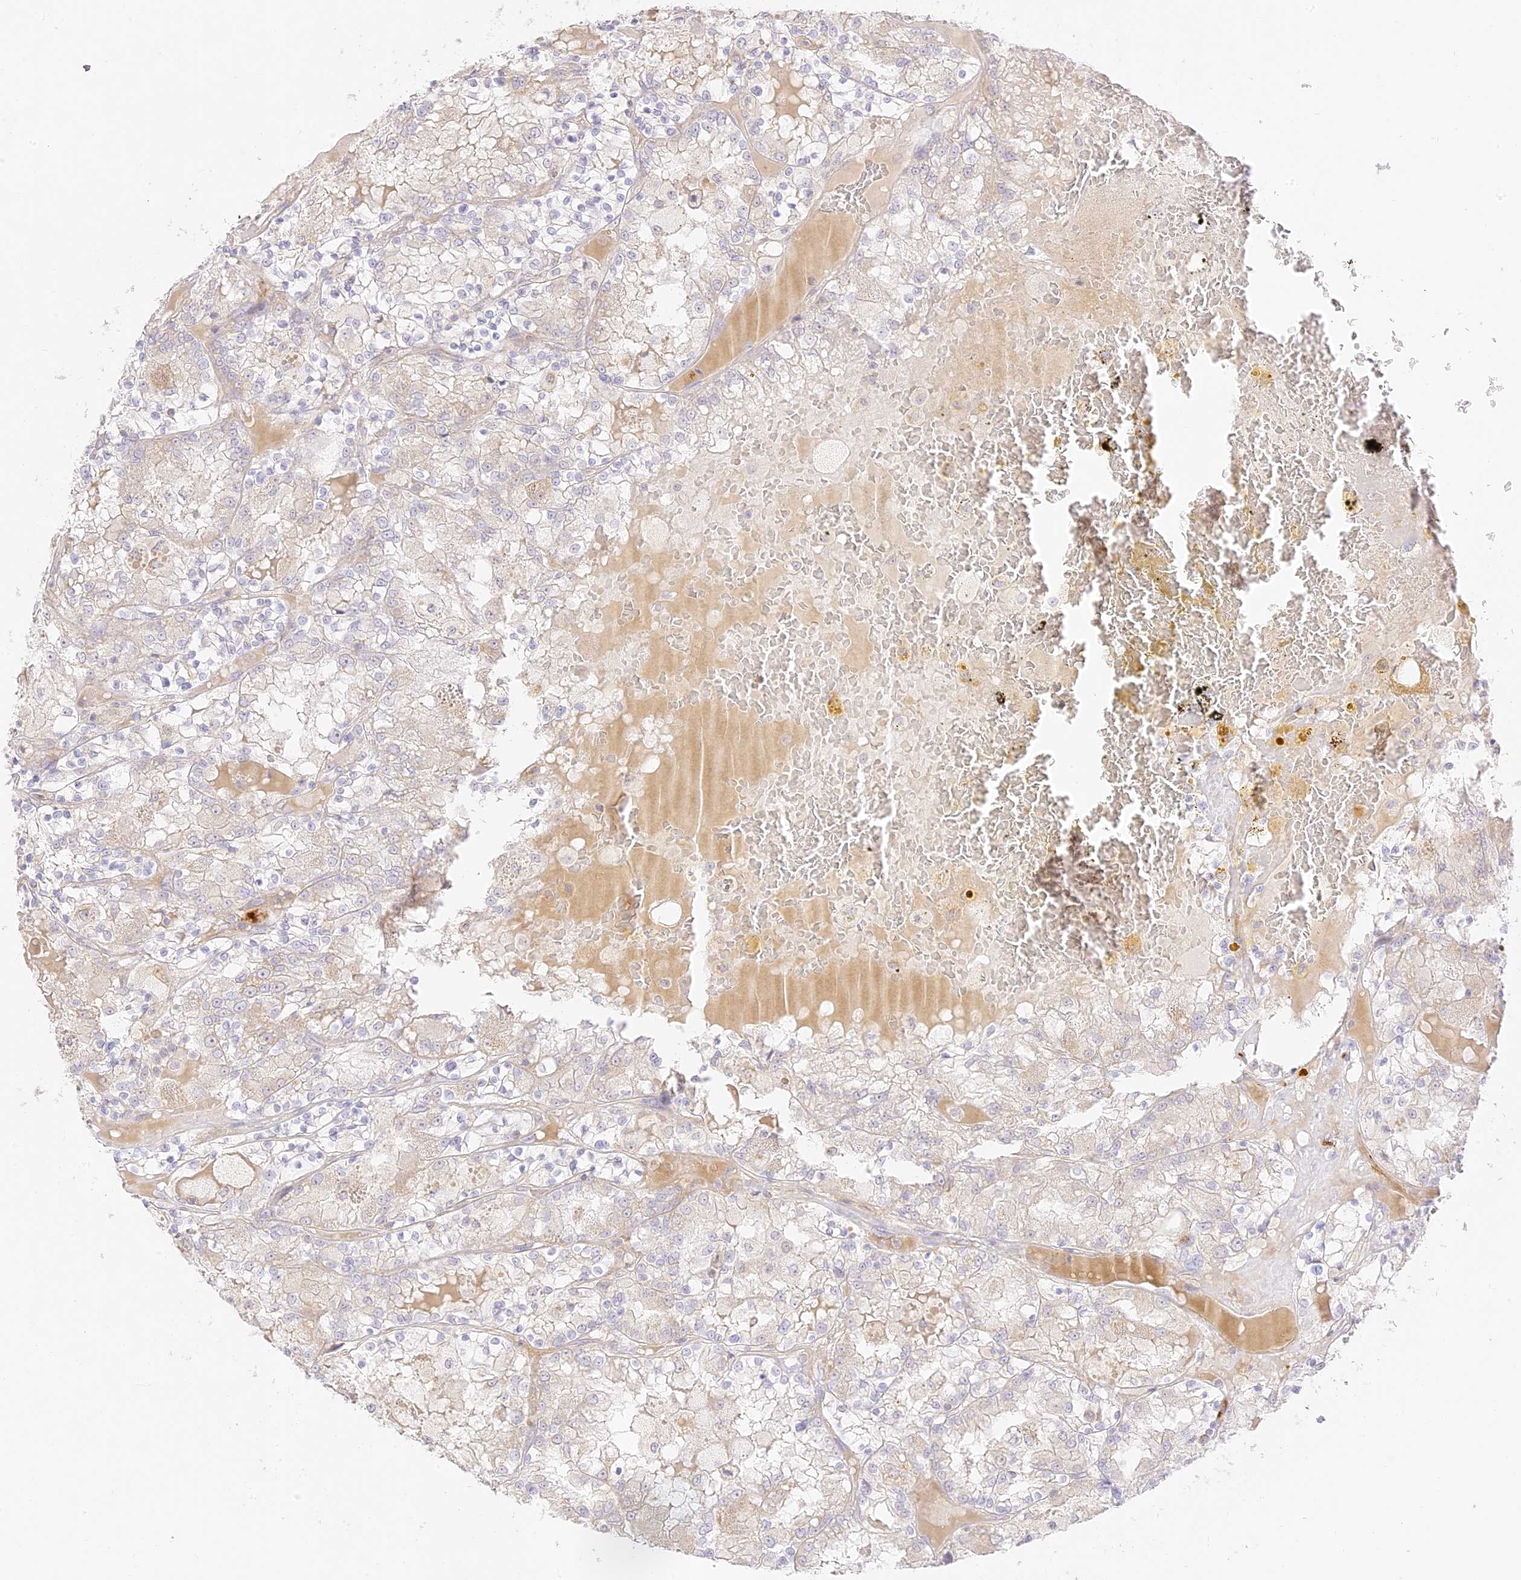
{"staining": {"intensity": "negative", "quantity": "none", "location": "none"}, "tissue": "renal cancer", "cell_type": "Tumor cells", "image_type": "cancer", "snomed": [{"axis": "morphology", "description": "Adenocarcinoma, NOS"}, {"axis": "topography", "description": "Kidney"}], "caption": "Human renal adenocarcinoma stained for a protein using immunohistochemistry demonstrates no staining in tumor cells.", "gene": "LRRC15", "patient": {"sex": "female", "age": 56}}